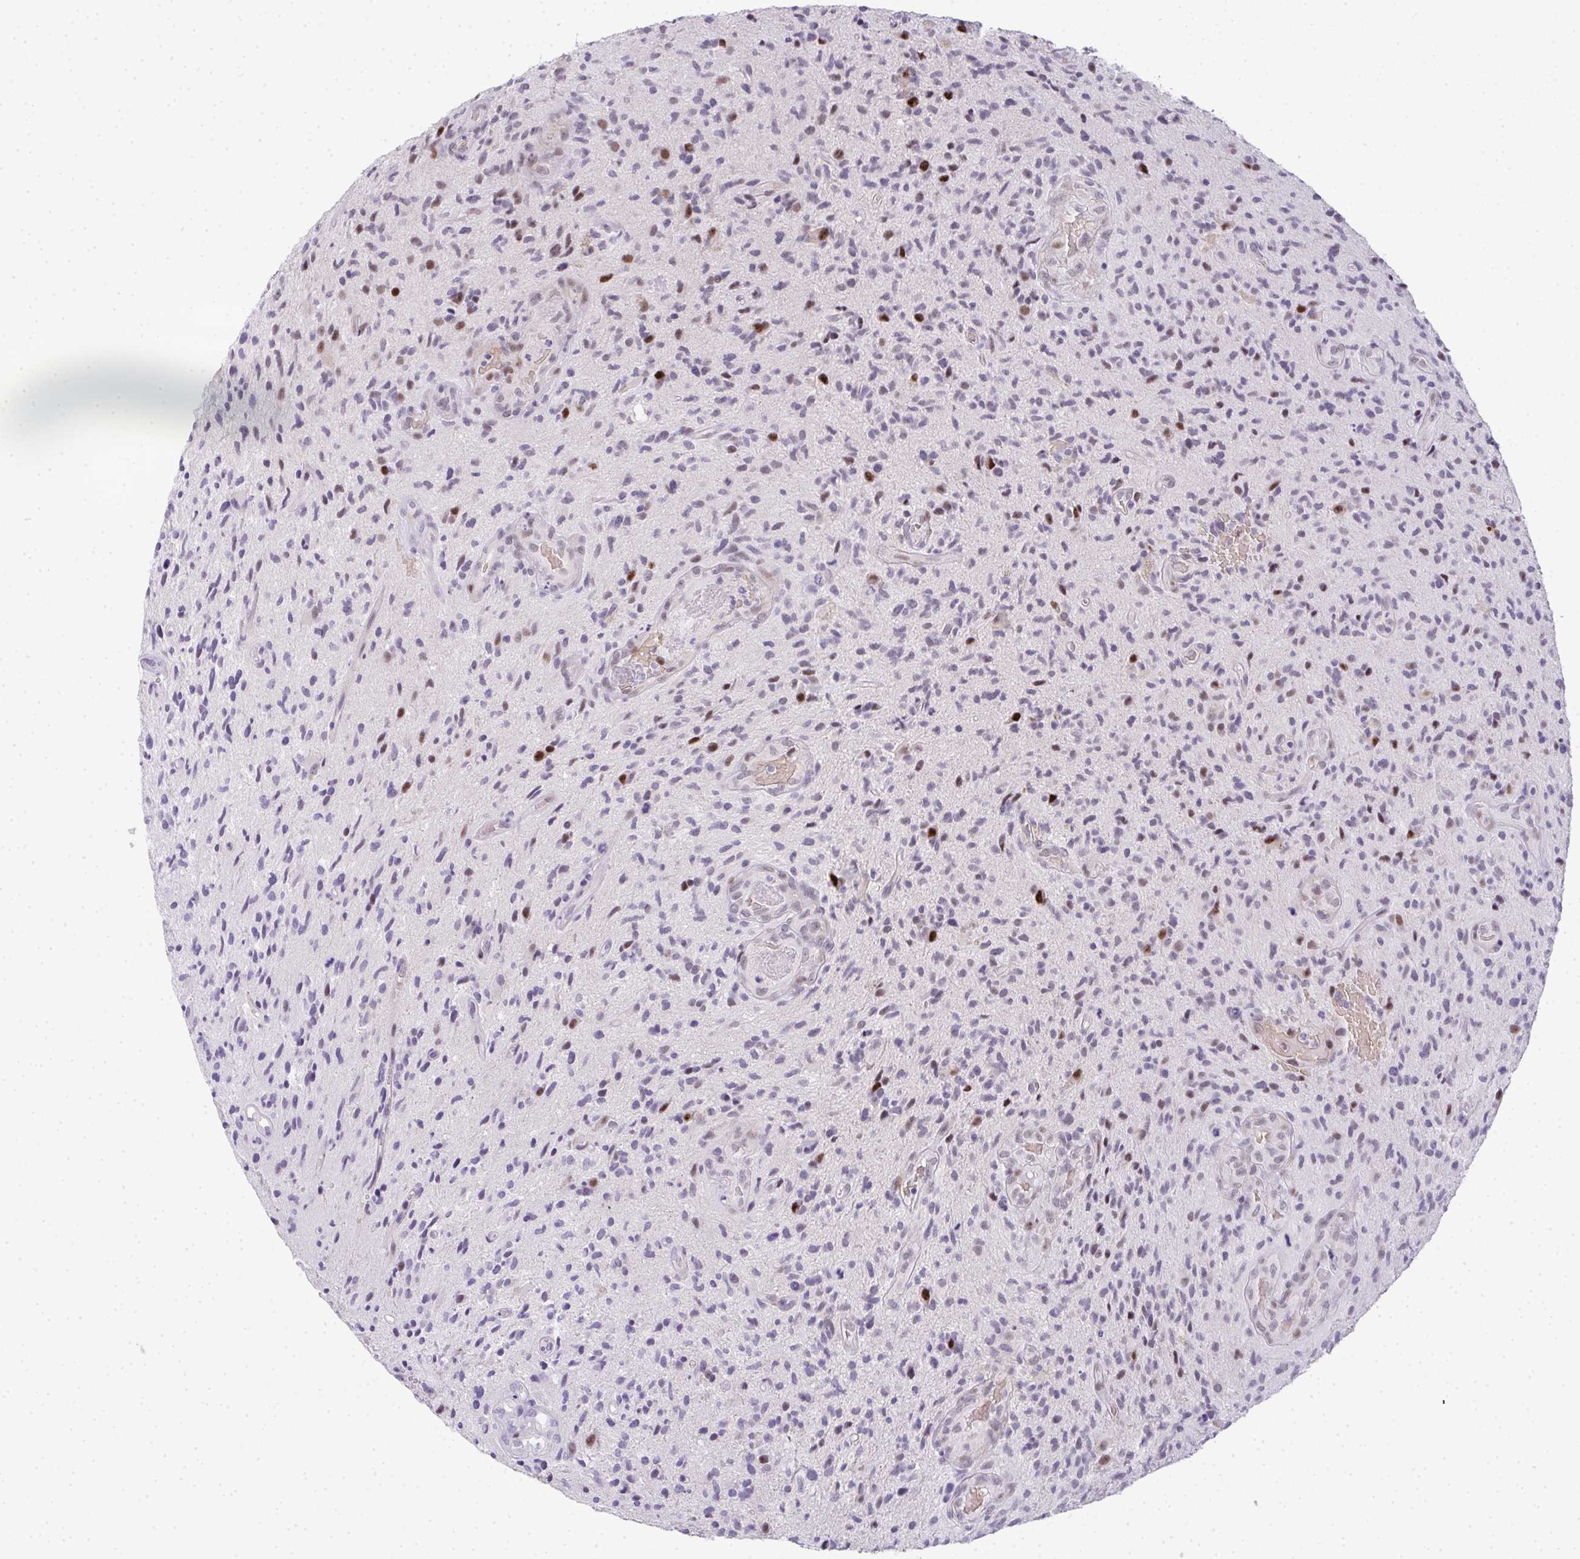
{"staining": {"intensity": "strong", "quantity": "<25%", "location": "nuclear"}, "tissue": "glioma", "cell_type": "Tumor cells", "image_type": "cancer", "snomed": [{"axis": "morphology", "description": "Glioma, malignant, High grade"}, {"axis": "topography", "description": "Brain"}], "caption": "An image of glioma stained for a protein demonstrates strong nuclear brown staining in tumor cells. Using DAB (brown) and hematoxylin (blue) stains, captured at high magnification using brightfield microscopy.", "gene": "TNMD", "patient": {"sex": "male", "age": 55}}